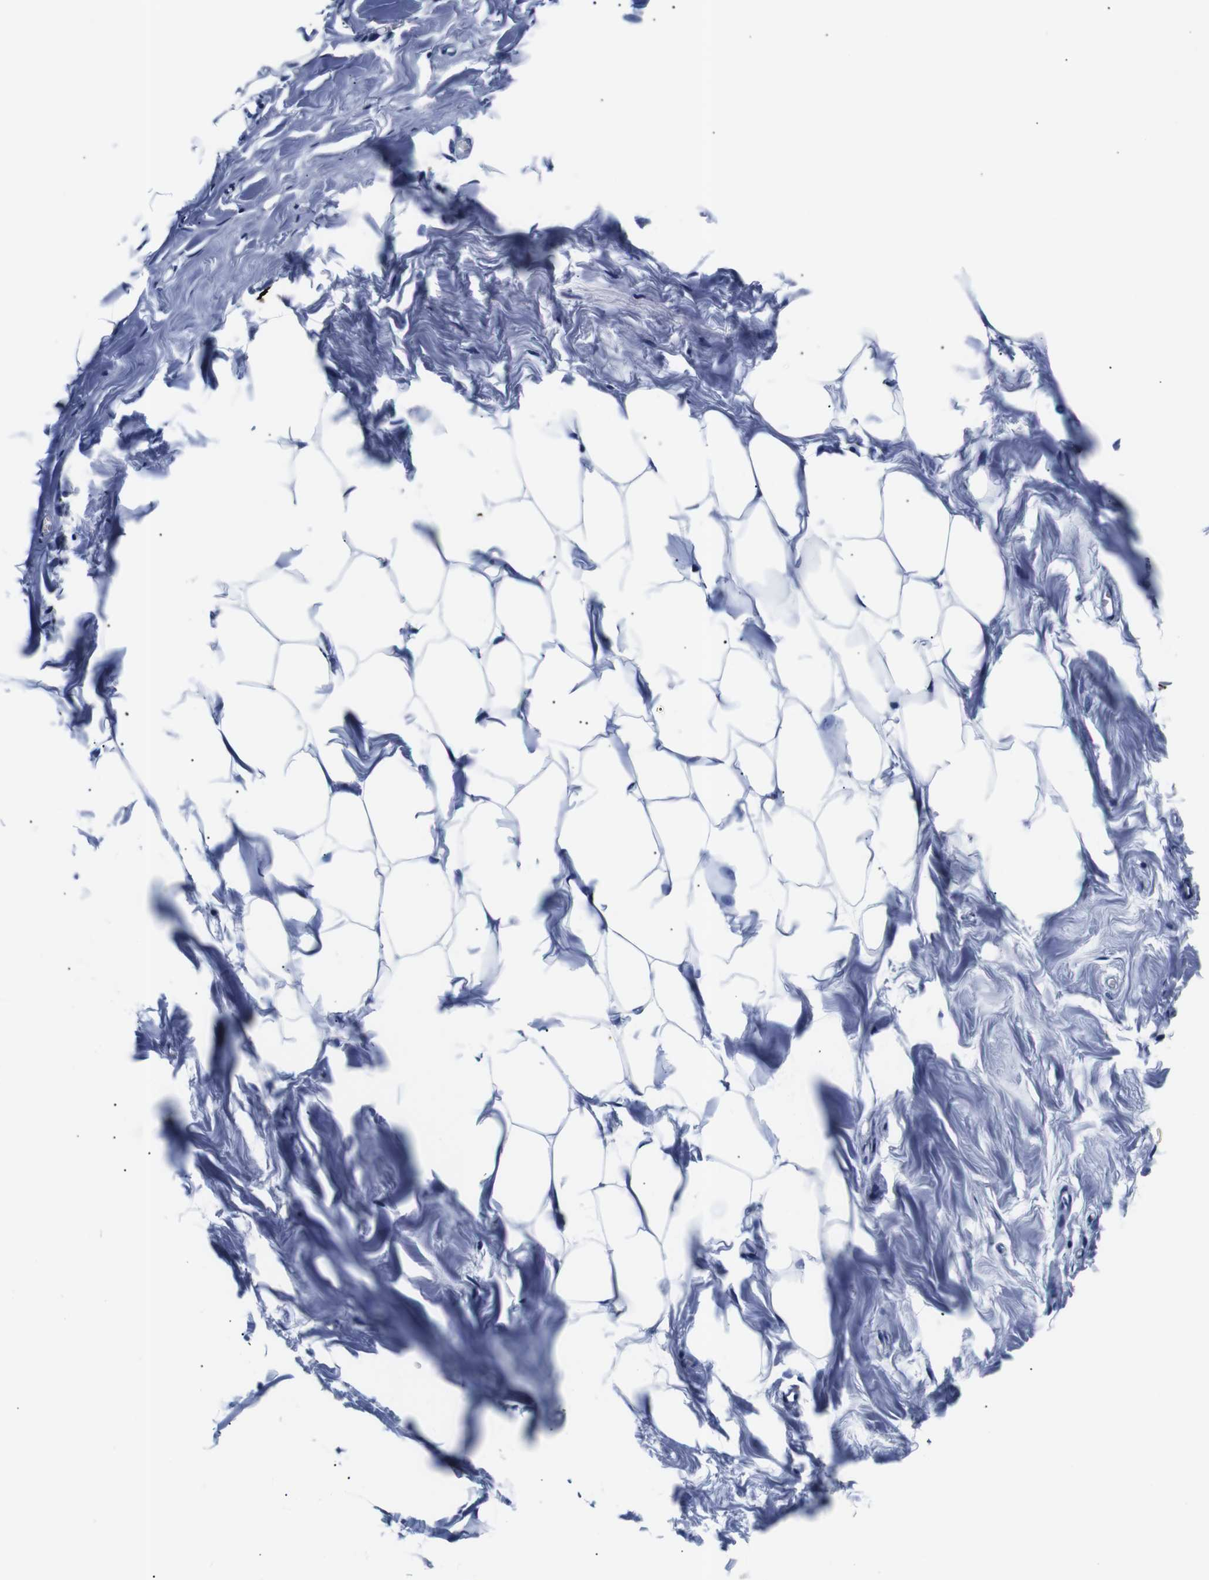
{"staining": {"intensity": "negative", "quantity": "none", "location": "none"}, "tissue": "breast", "cell_type": "Adipocytes", "image_type": "normal", "snomed": [{"axis": "morphology", "description": "Normal tissue, NOS"}, {"axis": "topography", "description": "Breast"}], "caption": "This image is of benign breast stained with immunohistochemistry (IHC) to label a protein in brown with the nuclei are counter-stained blue. There is no positivity in adipocytes. (Brightfield microscopy of DAB (3,3'-diaminobenzidine) immunohistochemistry (IHC) at high magnification).", "gene": "GAP43", "patient": {"sex": "female", "age": 27}}